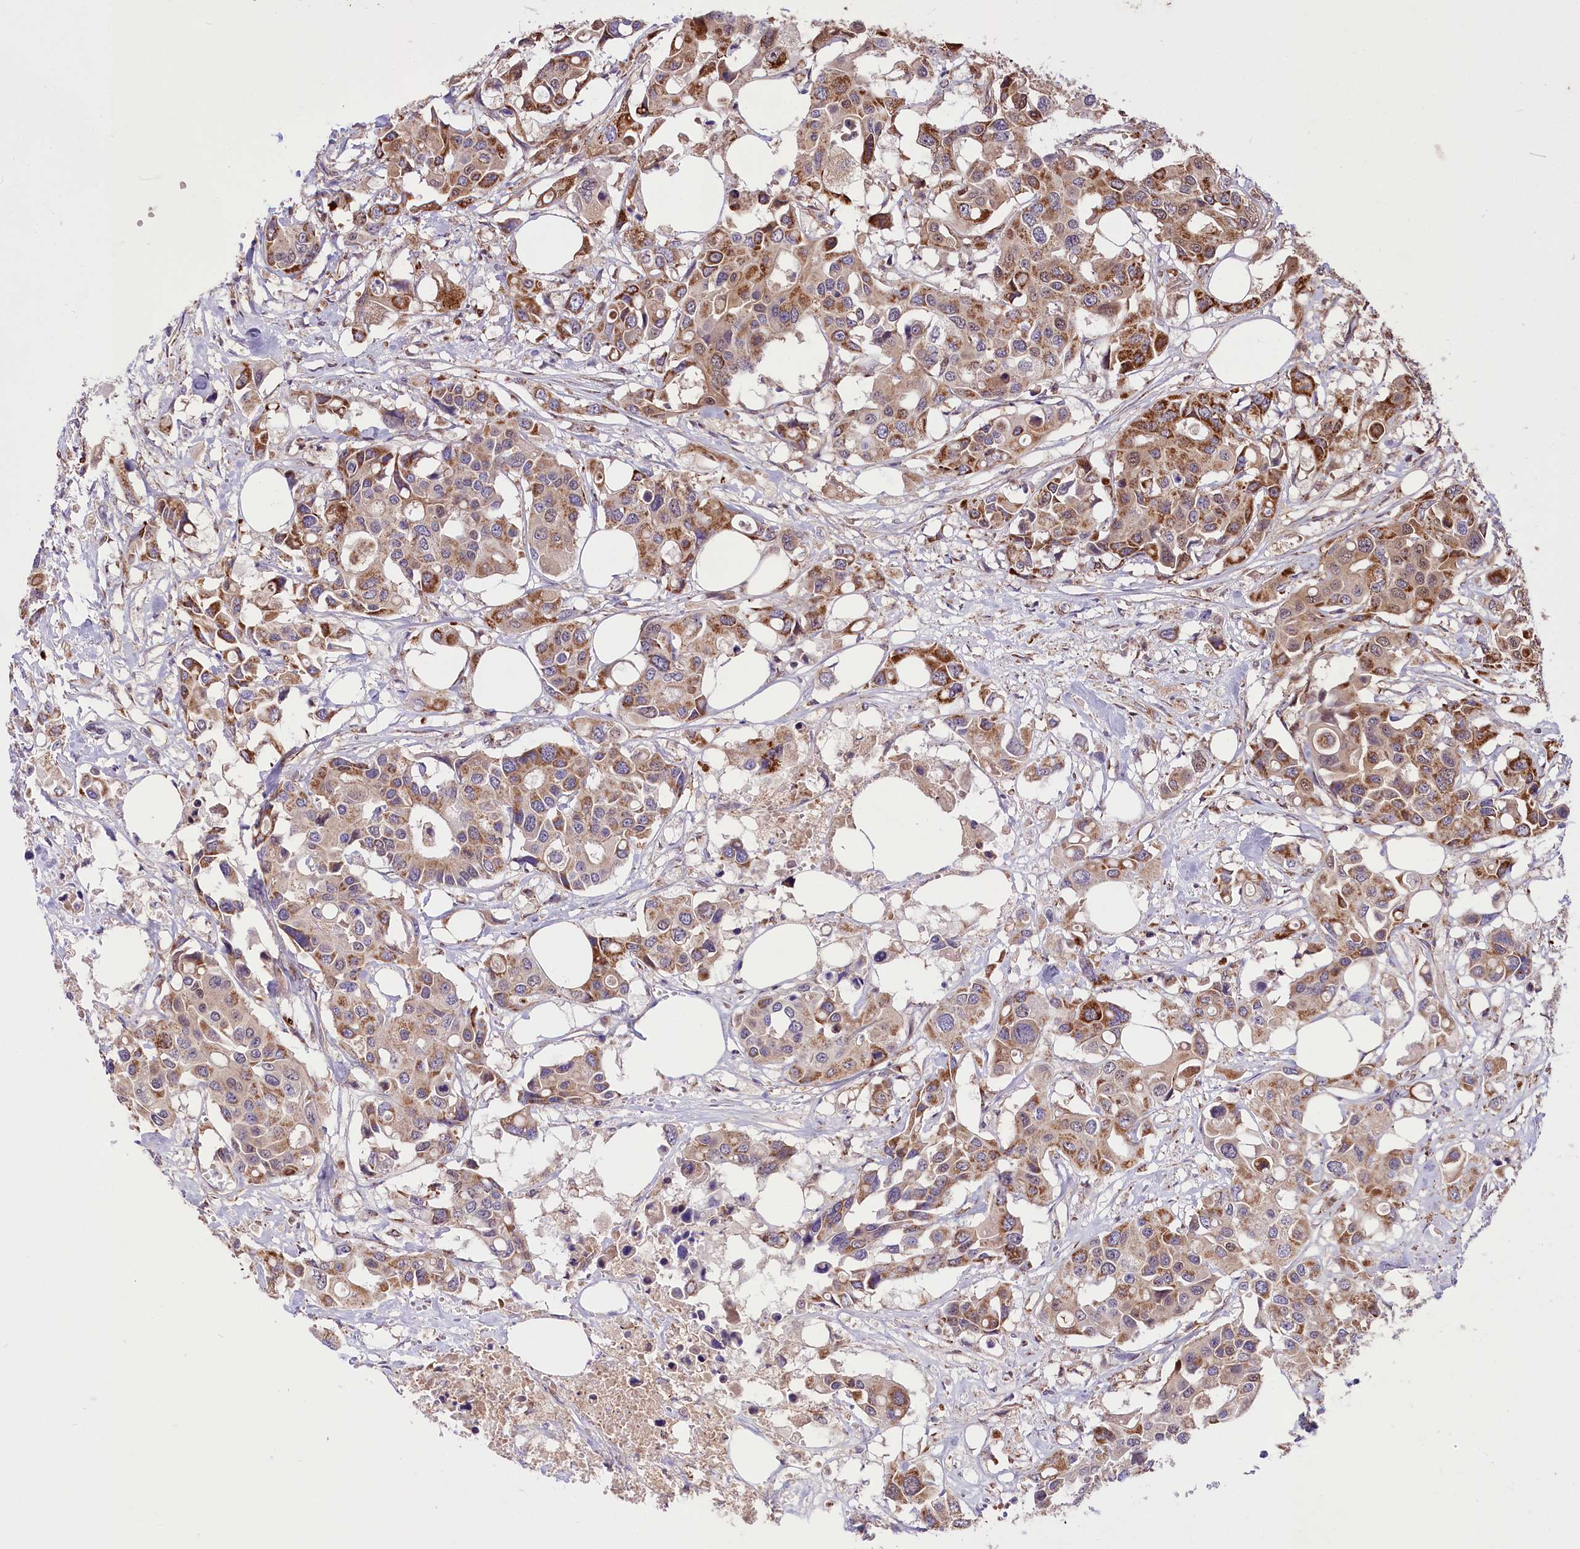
{"staining": {"intensity": "moderate", "quantity": "25%-75%", "location": "cytoplasmic/membranous"}, "tissue": "colorectal cancer", "cell_type": "Tumor cells", "image_type": "cancer", "snomed": [{"axis": "morphology", "description": "Adenocarcinoma, NOS"}, {"axis": "topography", "description": "Colon"}], "caption": "Protein staining of colorectal cancer (adenocarcinoma) tissue shows moderate cytoplasmic/membranous positivity in approximately 25%-75% of tumor cells.", "gene": "COX17", "patient": {"sex": "male", "age": 77}}